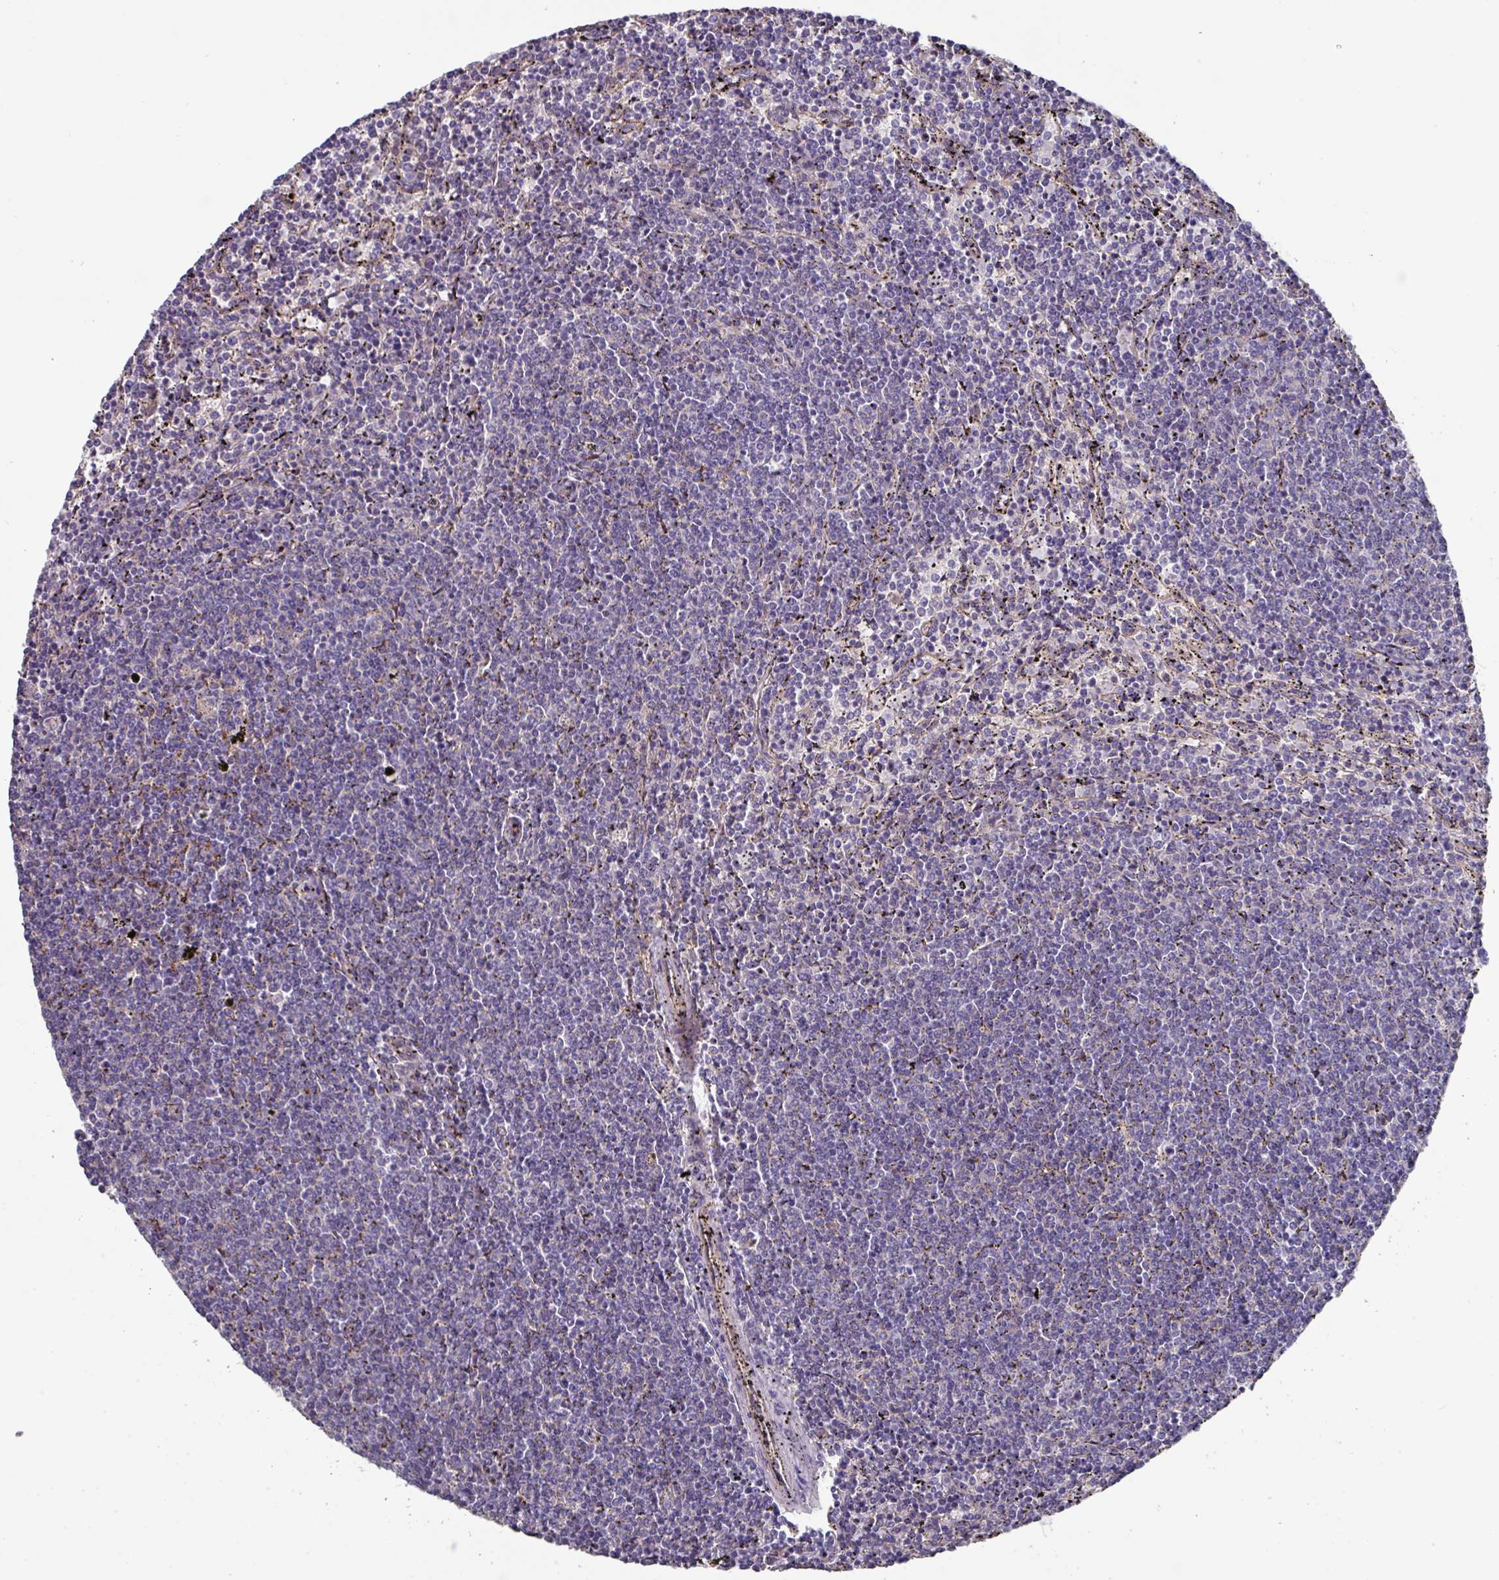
{"staining": {"intensity": "negative", "quantity": "none", "location": "none"}, "tissue": "lymphoma", "cell_type": "Tumor cells", "image_type": "cancer", "snomed": [{"axis": "morphology", "description": "Malignant lymphoma, non-Hodgkin's type, Low grade"}, {"axis": "topography", "description": "Spleen"}], "caption": "Tumor cells show no significant protein positivity in lymphoma. The staining is performed using DAB (3,3'-diaminobenzidine) brown chromogen with nuclei counter-stained in using hematoxylin.", "gene": "PRR5", "patient": {"sex": "female", "age": 50}}